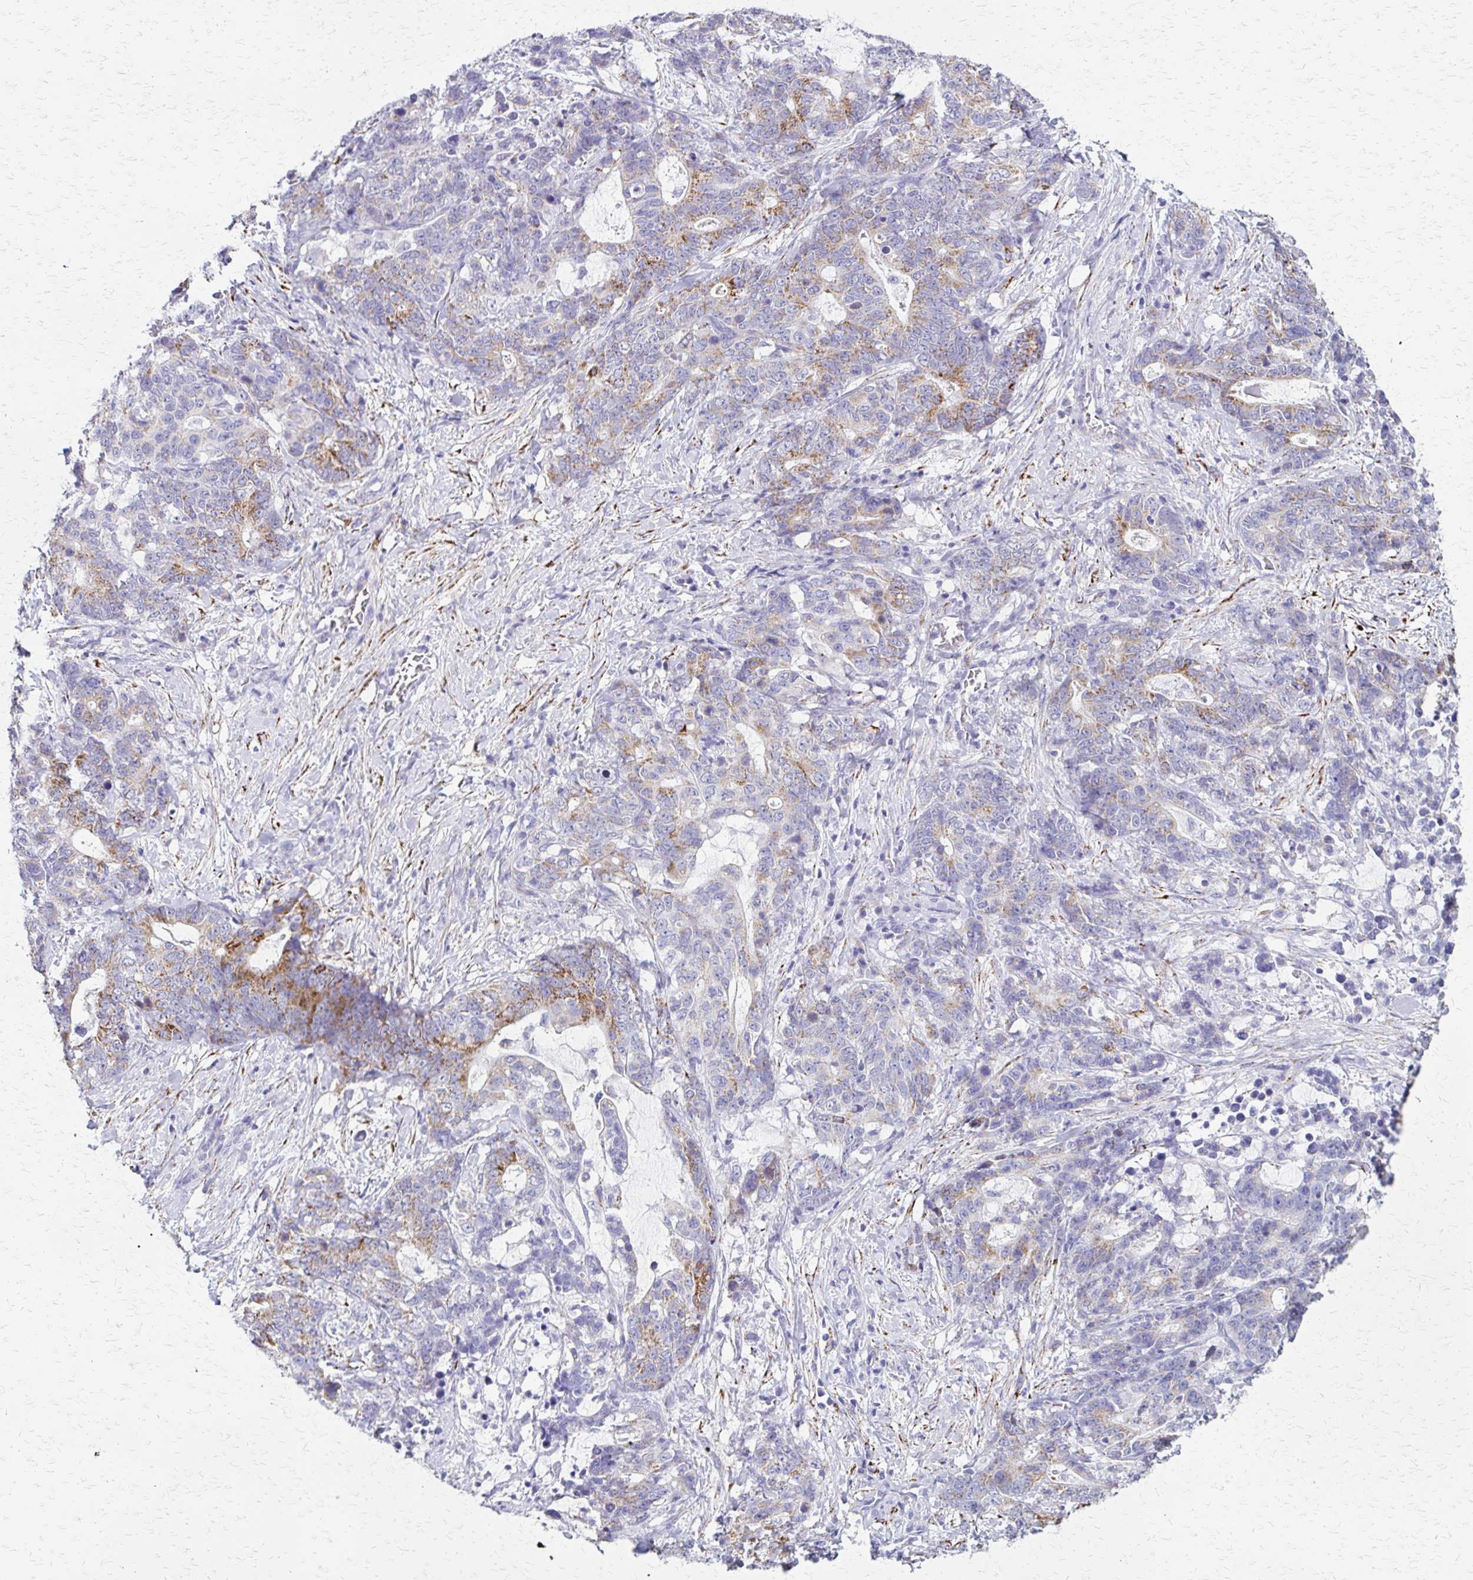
{"staining": {"intensity": "moderate", "quantity": "25%-75%", "location": "cytoplasmic/membranous"}, "tissue": "stomach cancer", "cell_type": "Tumor cells", "image_type": "cancer", "snomed": [{"axis": "morphology", "description": "Normal tissue, NOS"}, {"axis": "morphology", "description": "Adenocarcinoma, NOS"}, {"axis": "topography", "description": "Stomach"}], "caption": "Stomach cancer (adenocarcinoma) stained for a protein (brown) exhibits moderate cytoplasmic/membranous positive staining in about 25%-75% of tumor cells.", "gene": "ZSCAN5B", "patient": {"sex": "female", "age": 64}}